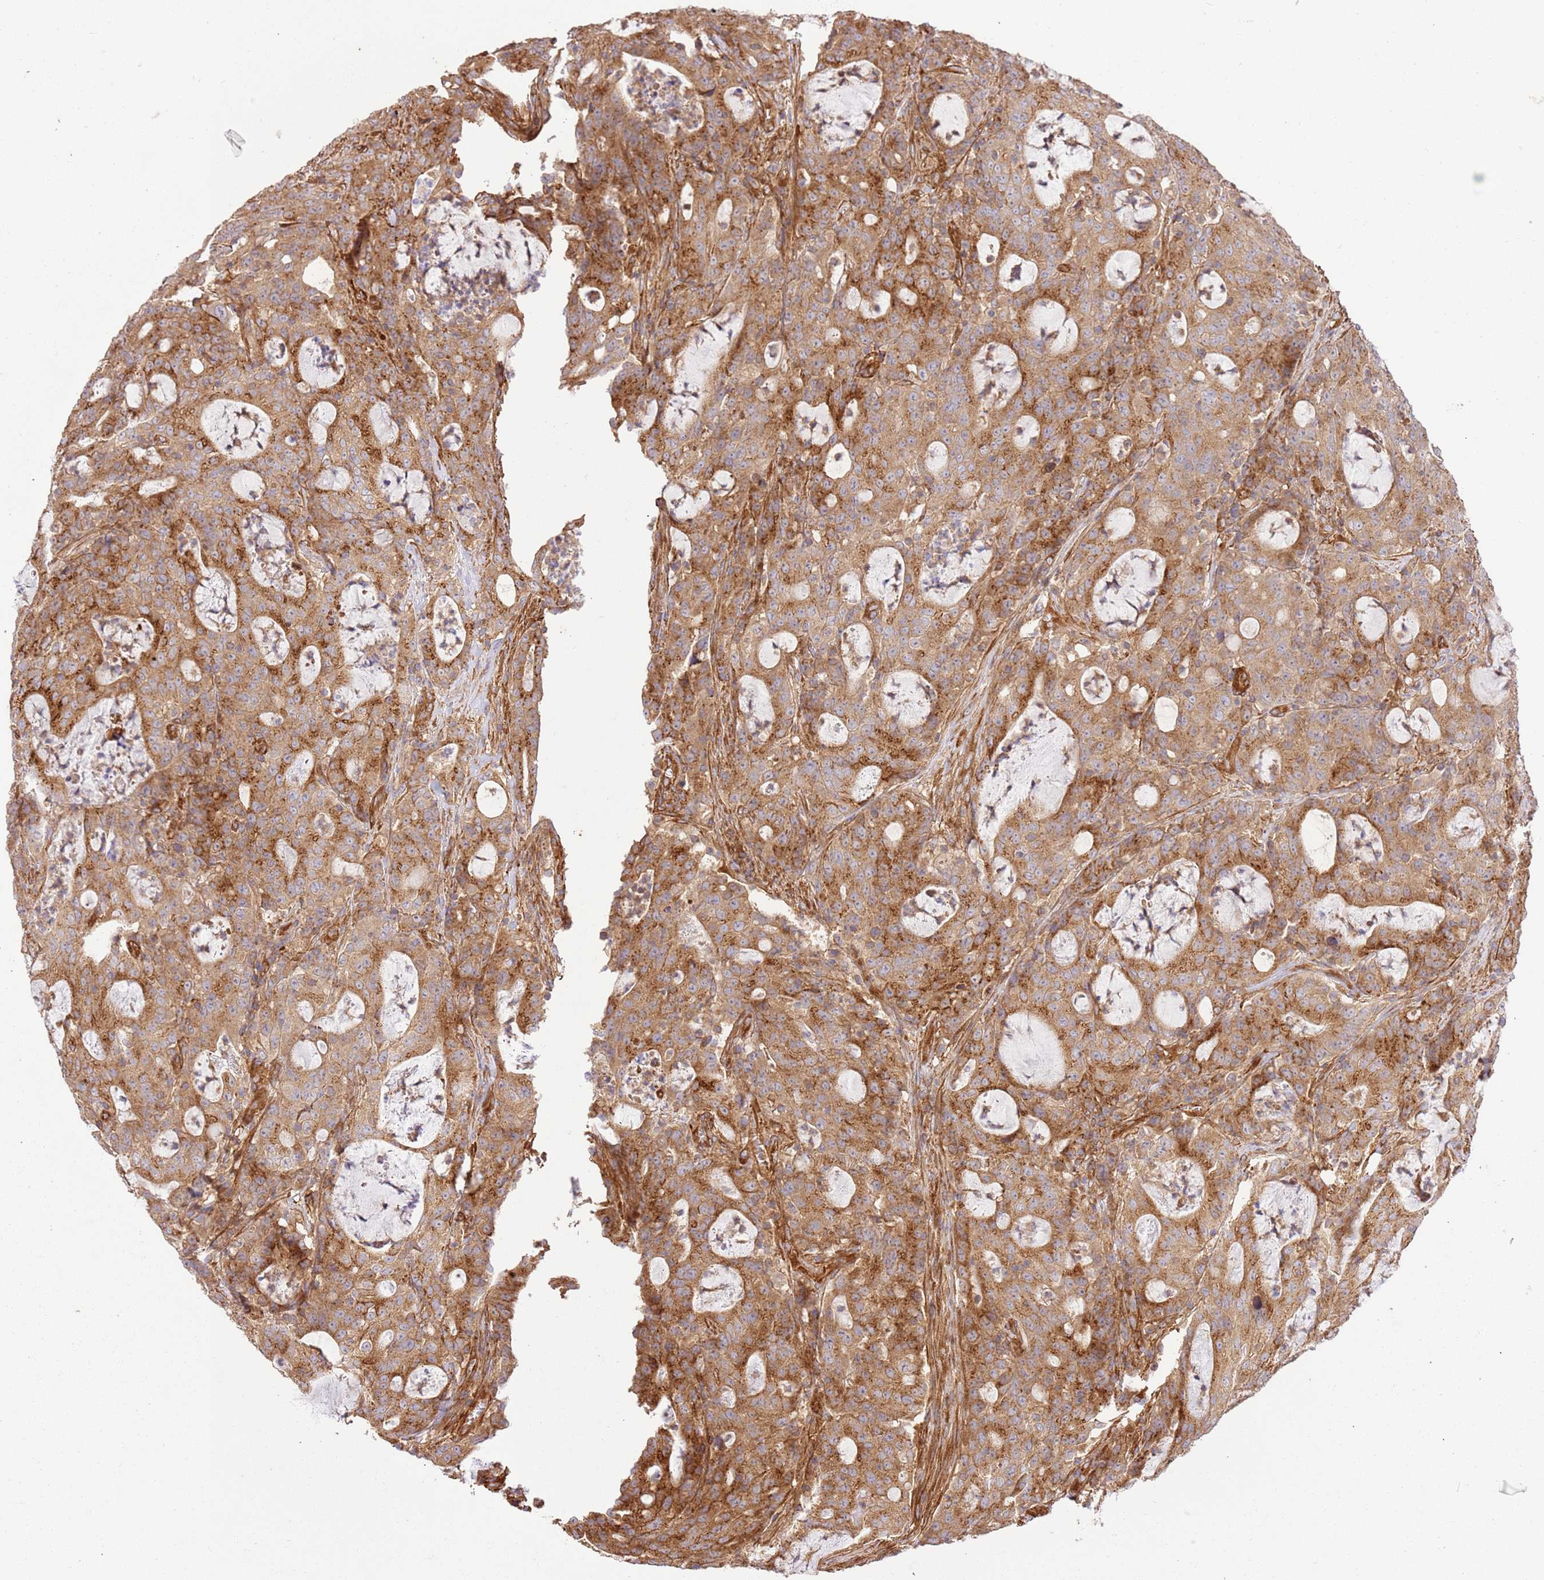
{"staining": {"intensity": "moderate", "quantity": ">75%", "location": "cytoplasmic/membranous"}, "tissue": "colorectal cancer", "cell_type": "Tumor cells", "image_type": "cancer", "snomed": [{"axis": "morphology", "description": "Adenocarcinoma, NOS"}, {"axis": "topography", "description": "Colon"}], "caption": "Immunohistochemical staining of human colorectal cancer (adenocarcinoma) reveals moderate cytoplasmic/membranous protein staining in approximately >75% of tumor cells.", "gene": "ZBTB39", "patient": {"sex": "male", "age": 83}}